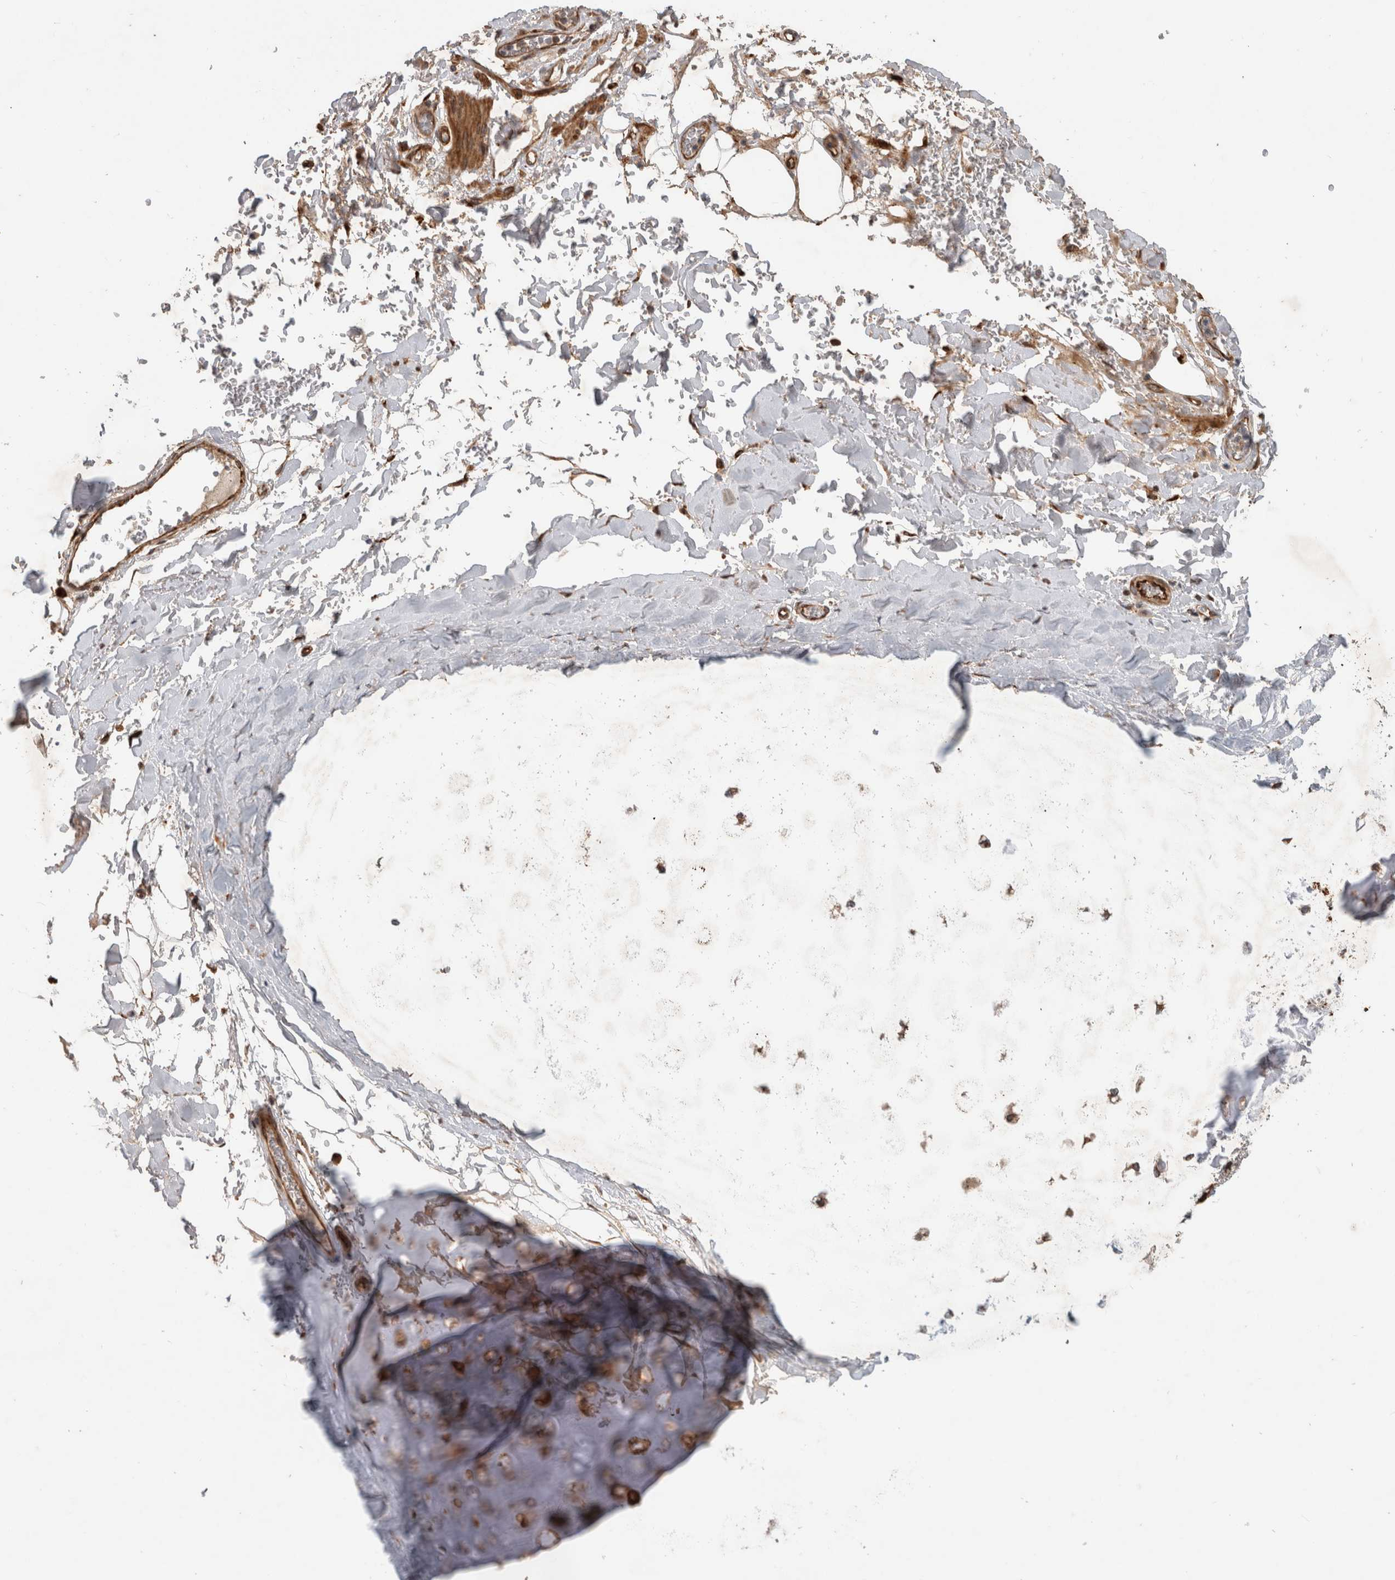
{"staining": {"intensity": "moderate", "quantity": ">75%", "location": "cytoplasmic/membranous"}, "tissue": "adipose tissue", "cell_type": "Adipocytes", "image_type": "normal", "snomed": [{"axis": "morphology", "description": "Normal tissue, NOS"}, {"axis": "topography", "description": "Cartilage tissue"}], "caption": "A brown stain highlights moderate cytoplasmic/membranous staining of a protein in adipocytes of normal human adipose tissue.", "gene": "TUBD1", "patient": {"sex": "female", "age": 63}}